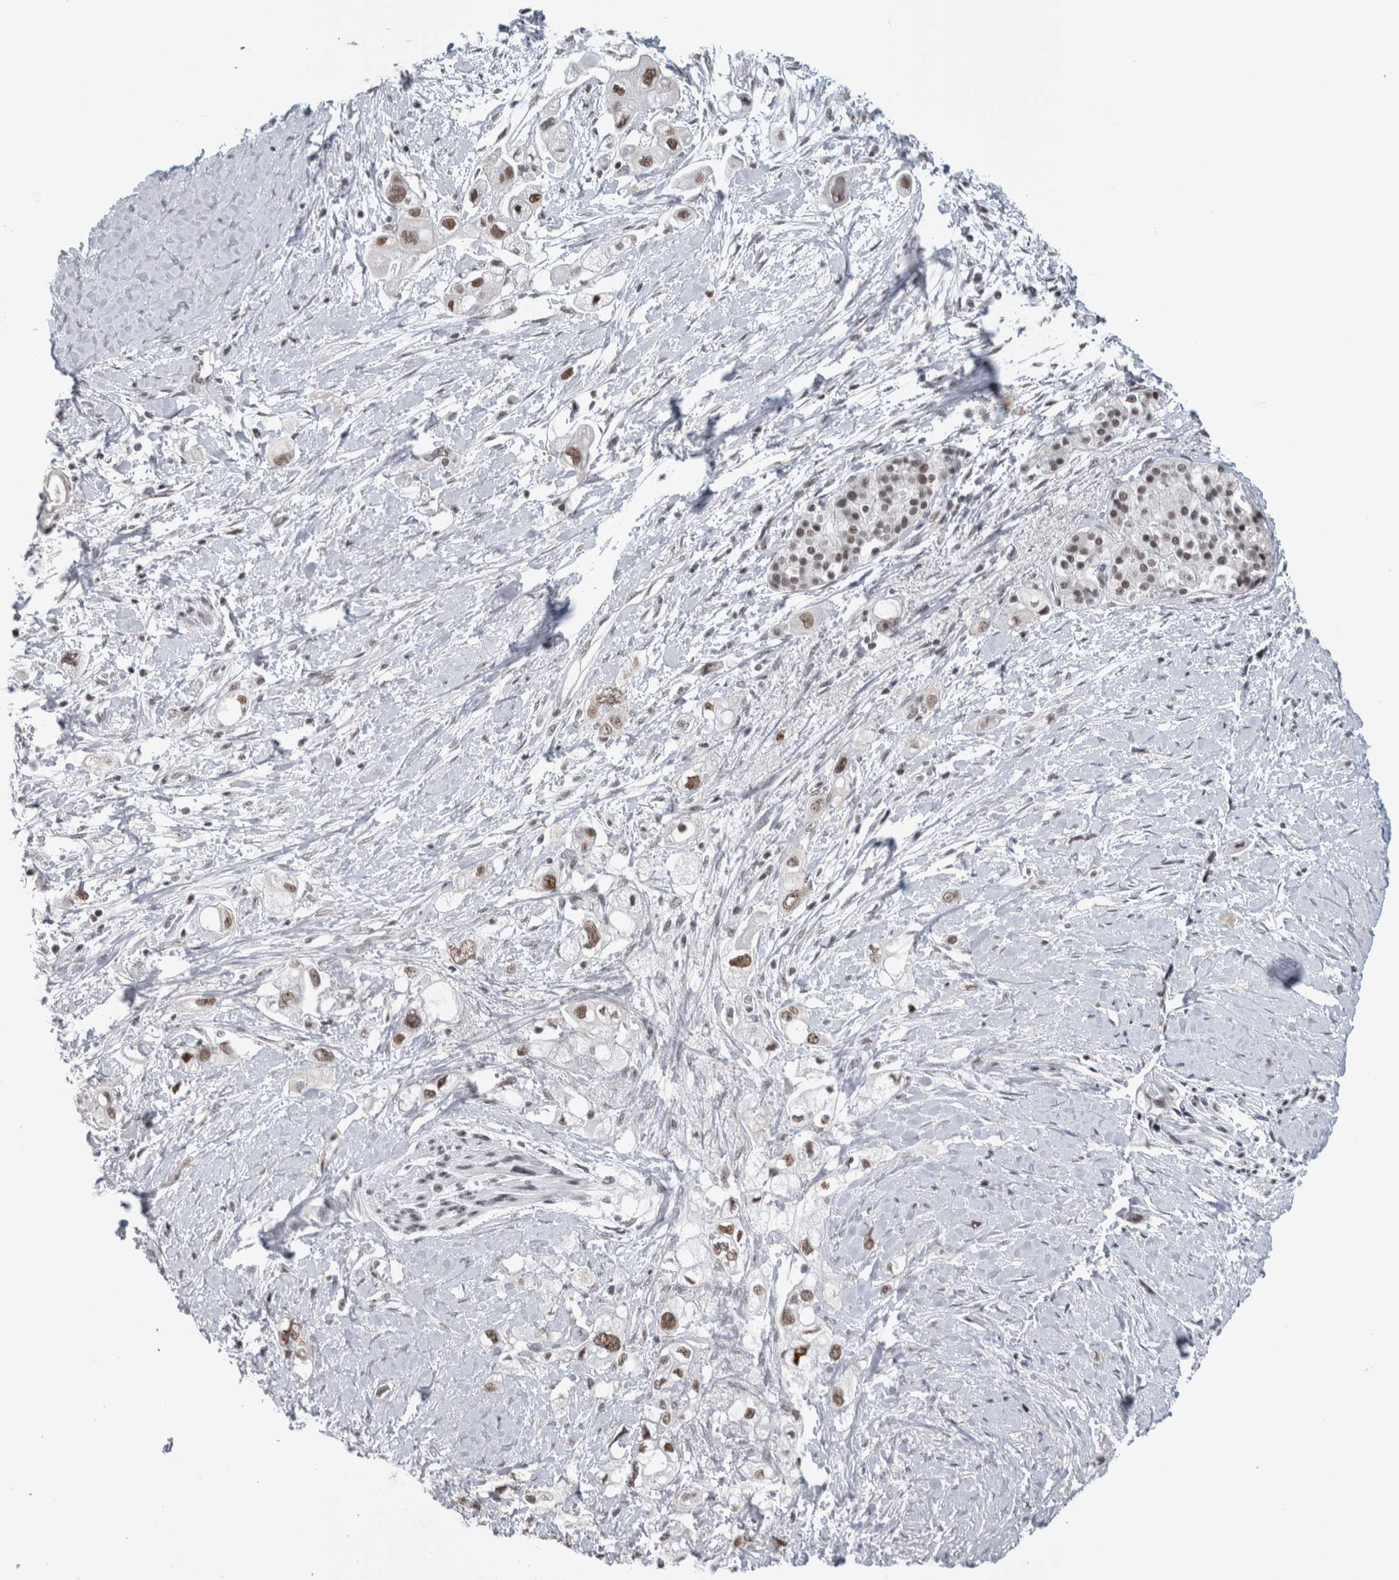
{"staining": {"intensity": "moderate", "quantity": ">75%", "location": "nuclear"}, "tissue": "pancreatic cancer", "cell_type": "Tumor cells", "image_type": "cancer", "snomed": [{"axis": "morphology", "description": "Adenocarcinoma, NOS"}, {"axis": "topography", "description": "Pancreas"}], "caption": "Immunohistochemical staining of human pancreatic cancer (adenocarcinoma) shows medium levels of moderate nuclear expression in about >75% of tumor cells. The staining was performed using DAB to visualize the protein expression in brown, while the nuclei were stained in blue with hematoxylin (Magnification: 20x).", "gene": "ARID4B", "patient": {"sex": "female", "age": 56}}